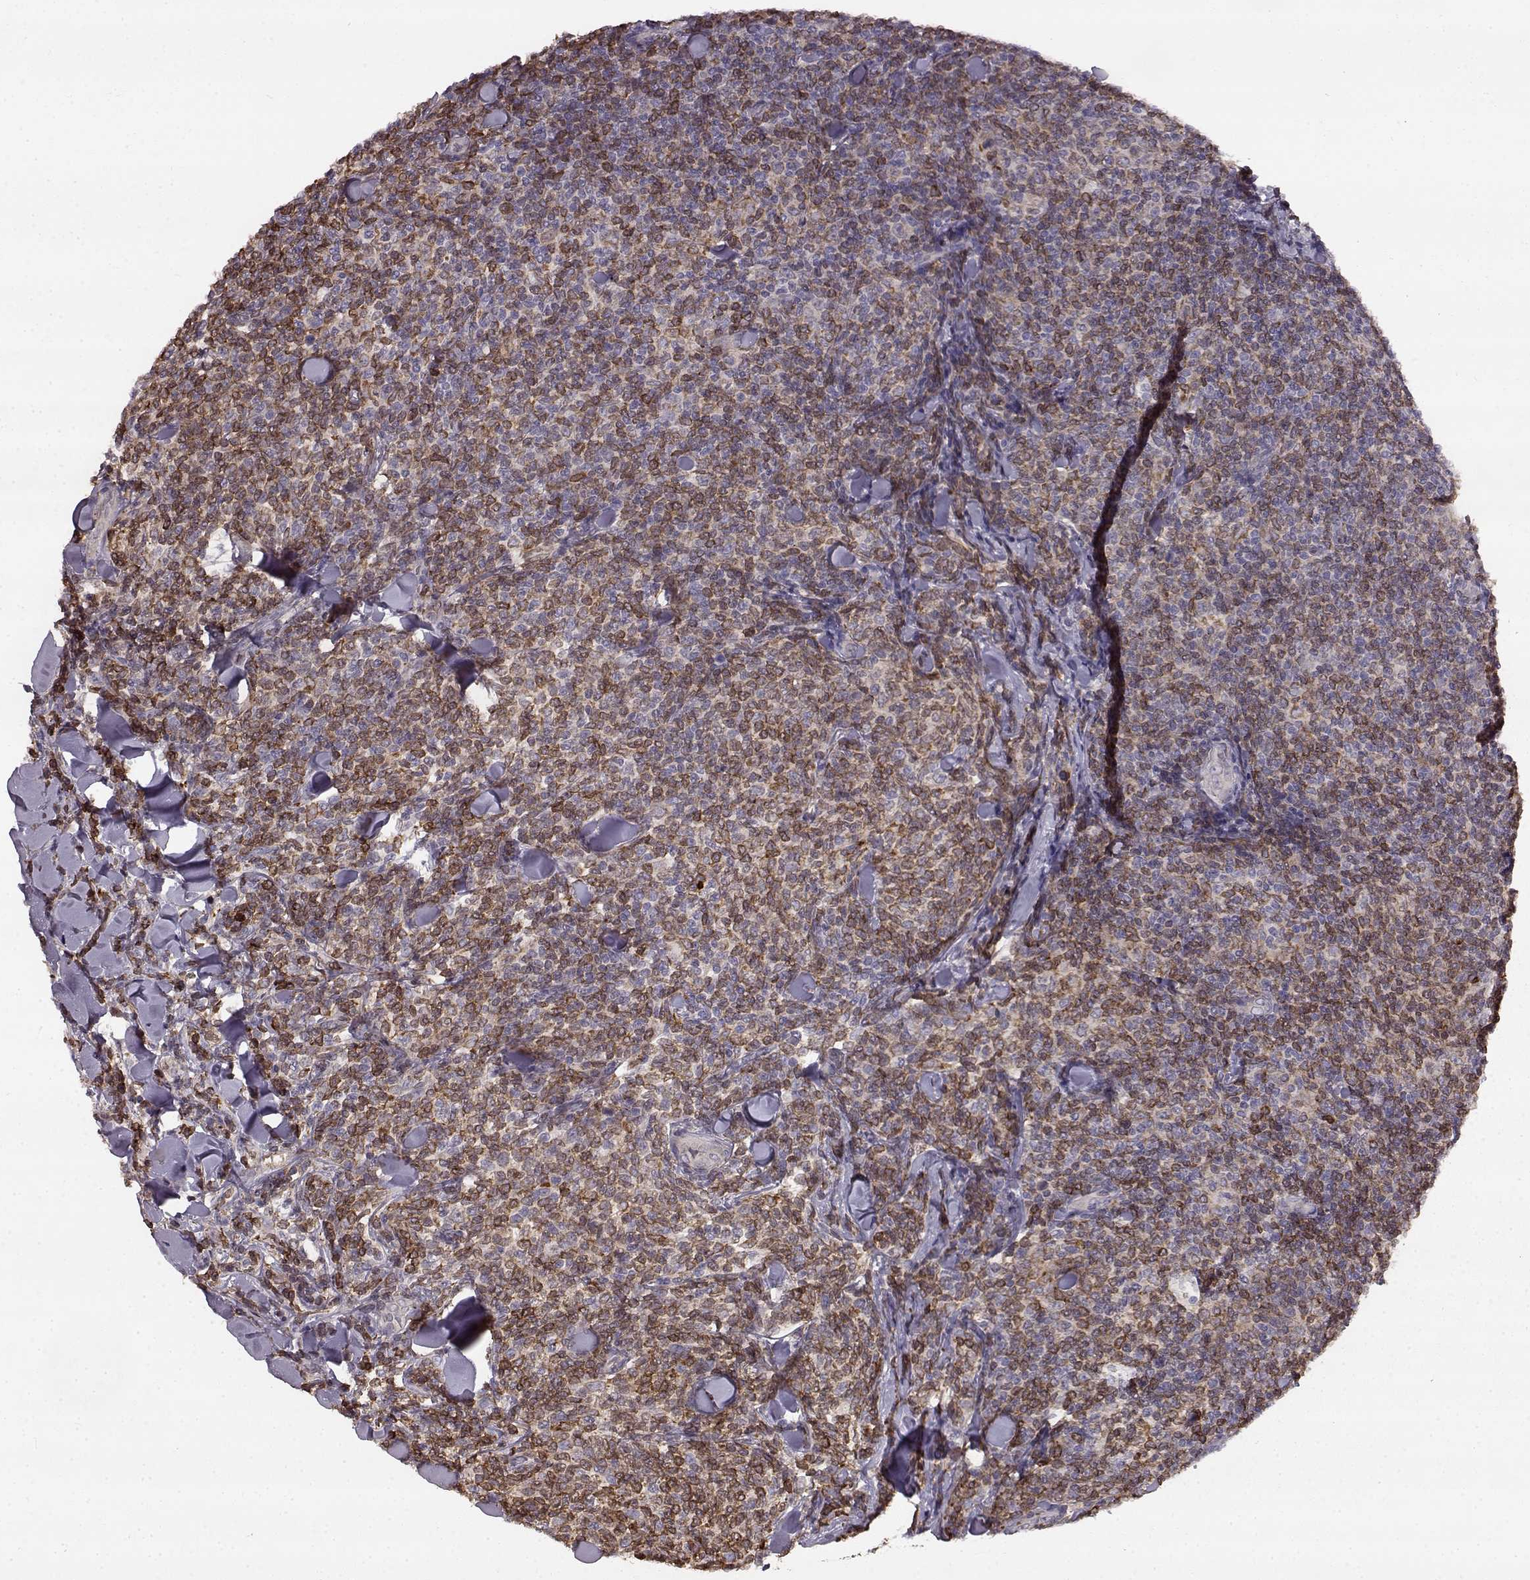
{"staining": {"intensity": "moderate", "quantity": ">75%", "location": "cytoplasmic/membranous"}, "tissue": "lymphoma", "cell_type": "Tumor cells", "image_type": "cancer", "snomed": [{"axis": "morphology", "description": "Malignant lymphoma, non-Hodgkin's type, Low grade"}, {"axis": "topography", "description": "Lymph node"}], "caption": "Protein staining demonstrates moderate cytoplasmic/membranous expression in about >75% of tumor cells in lymphoma.", "gene": "SPAG17", "patient": {"sex": "female", "age": 56}}